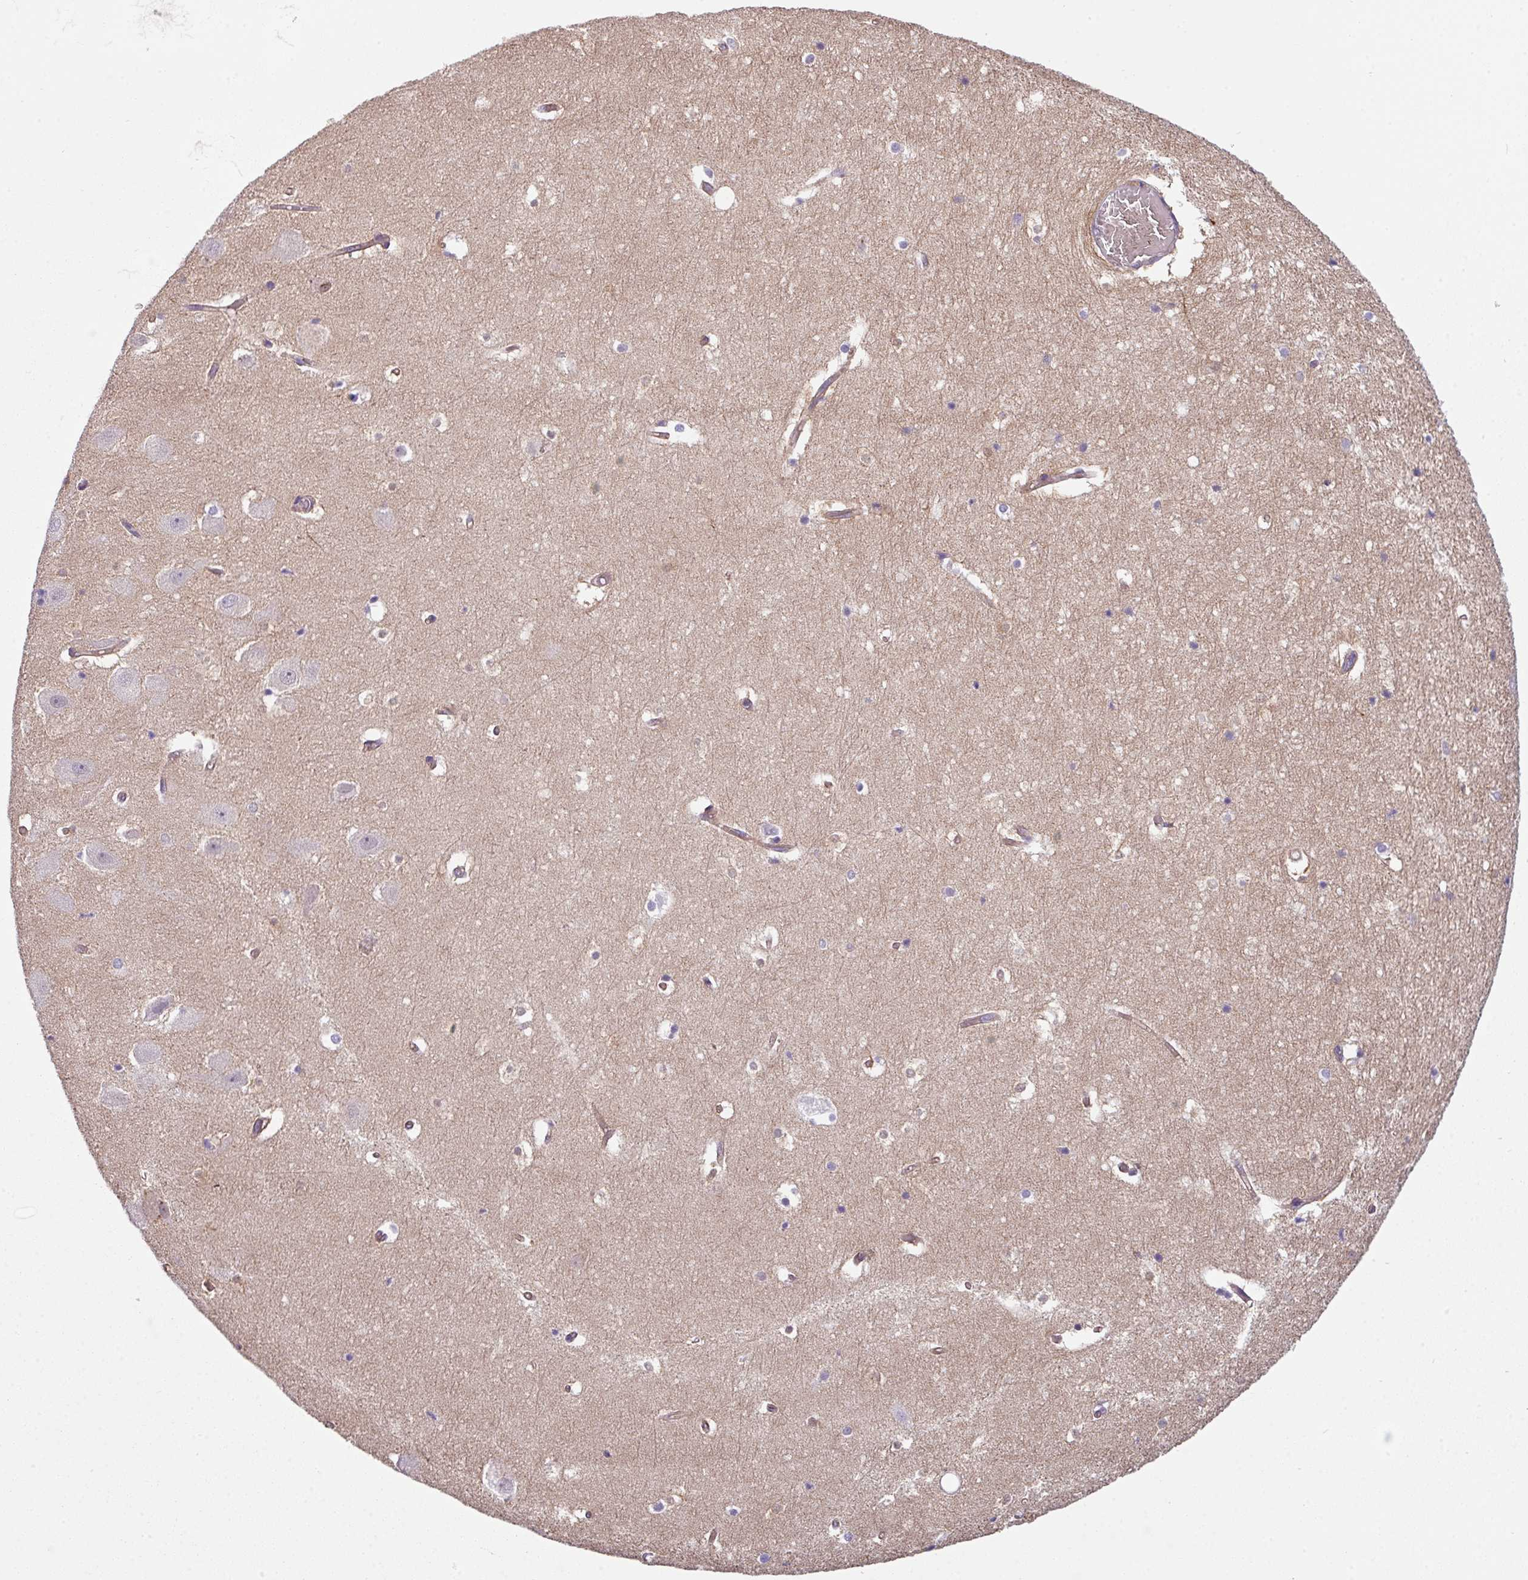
{"staining": {"intensity": "moderate", "quantity": "<25%", "location": "cytoplasmic/membranous"}, "tissue": "hippocampus", "cell_type": "Glial cells", "image_type": "normal", "snomed": [{"axis": "morphology", "description": "Normal tissue, NOS"}, {"axis": "topography", "description": "Hippocampus"}], "caption": "Immunohistochemistry photomicrograph of normal hippocampus: hippocampus stained using IHC shows low levels of moderate protein expression localized specifically in the cytoplasmic/membranous of glial cells, appearing as a cytoplasmic/membranous brown color.", "gene": "BUD23", "patient": {"sex": "female", "age": 52}}